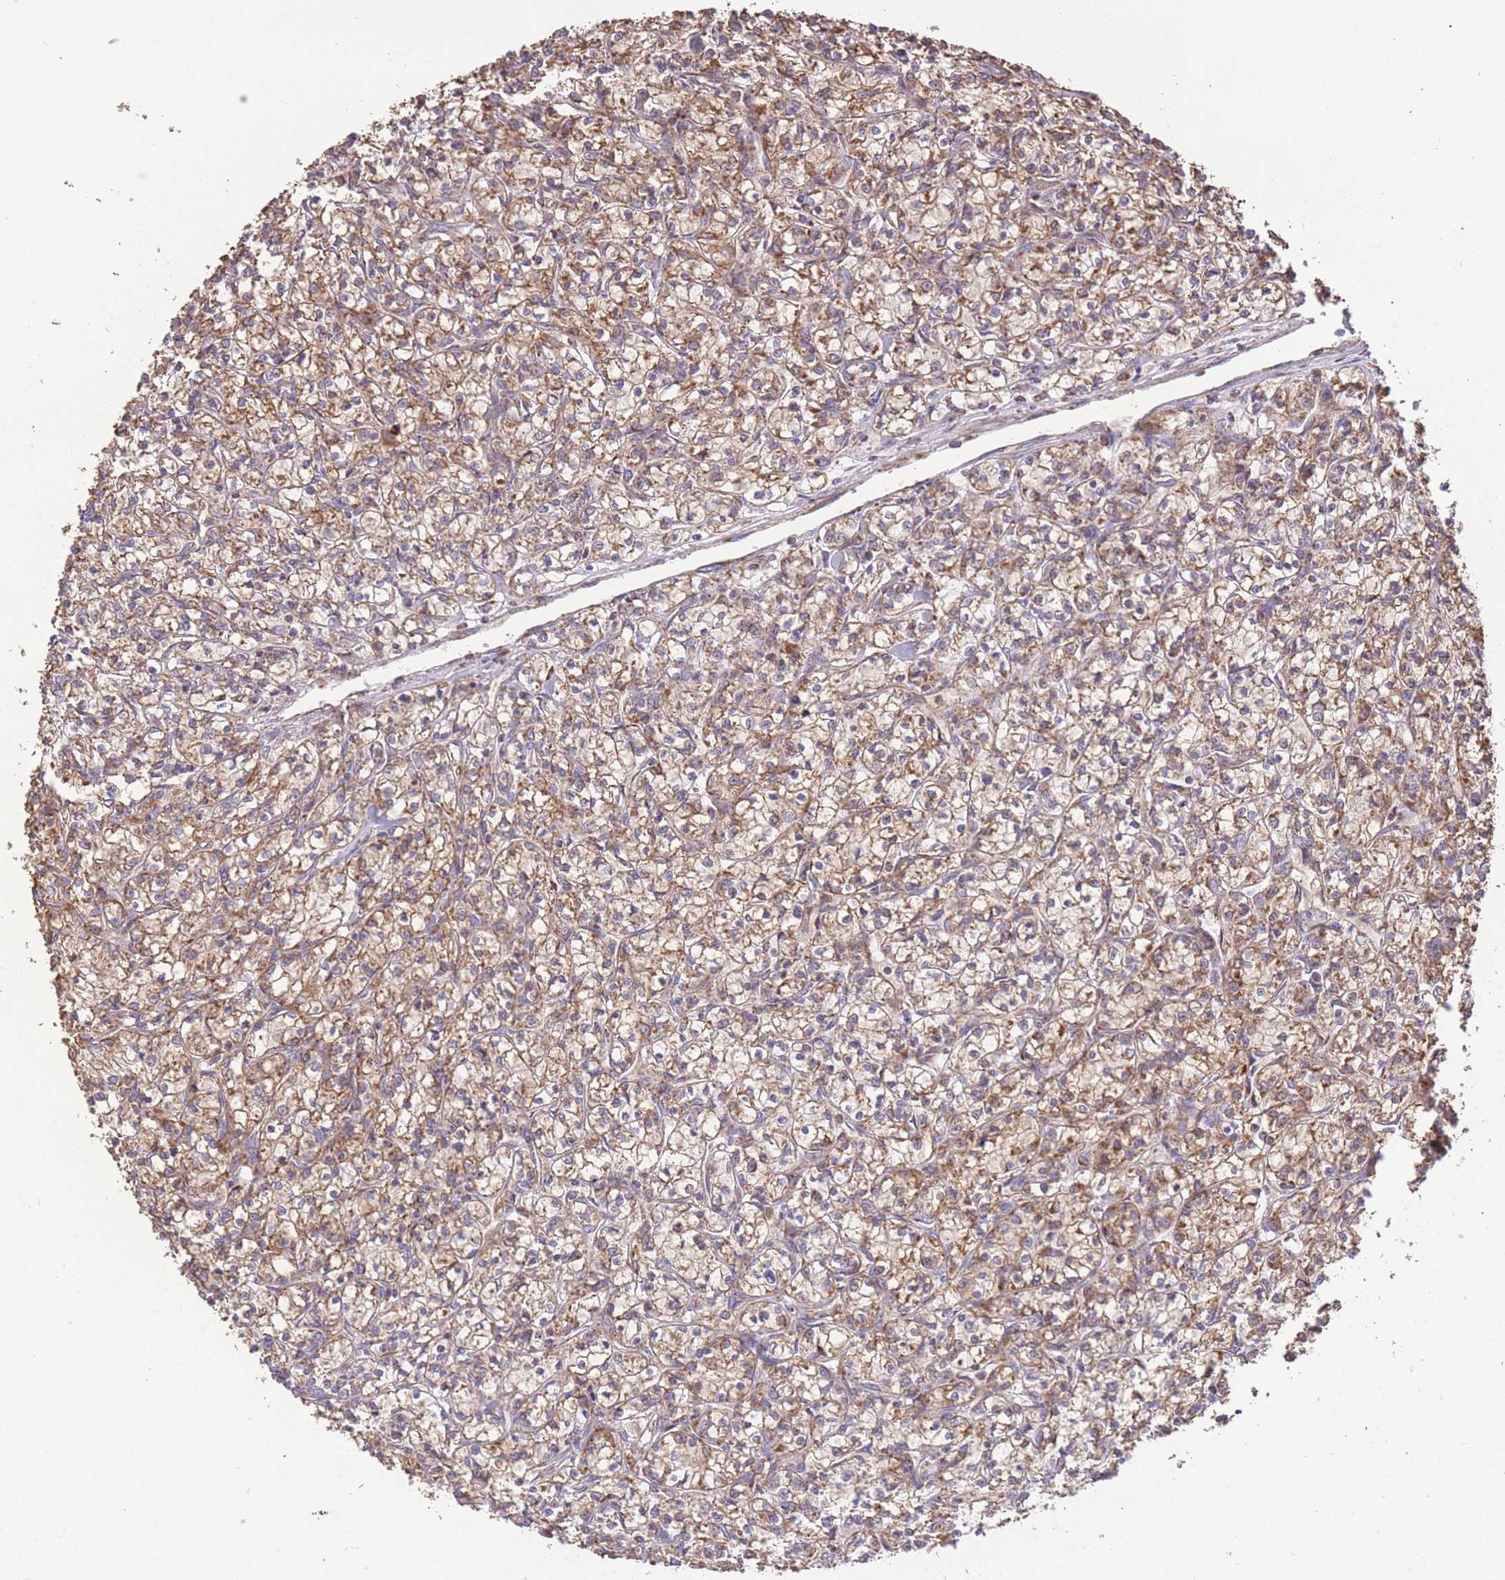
{"staining": {"intensity": "moderate", "quantity": ">75%", "location": "cytoplasmic/membranous"}, "tissue": "renal cancer", "cell_type": "Tumor cells", "image_type": "cancer", "snomed": [{"axis": "morphology", "description": "Adenocarcinoma, NOS"}, {"axis": "topography", "description": "Kidney"}], "caption": "Tumor cells reveal moderate cytoplasmic/membranous positivity in about >75% of cells in renal cancer.", "gene": "PREP", "patient": {"sex": "female", "age": 59}}